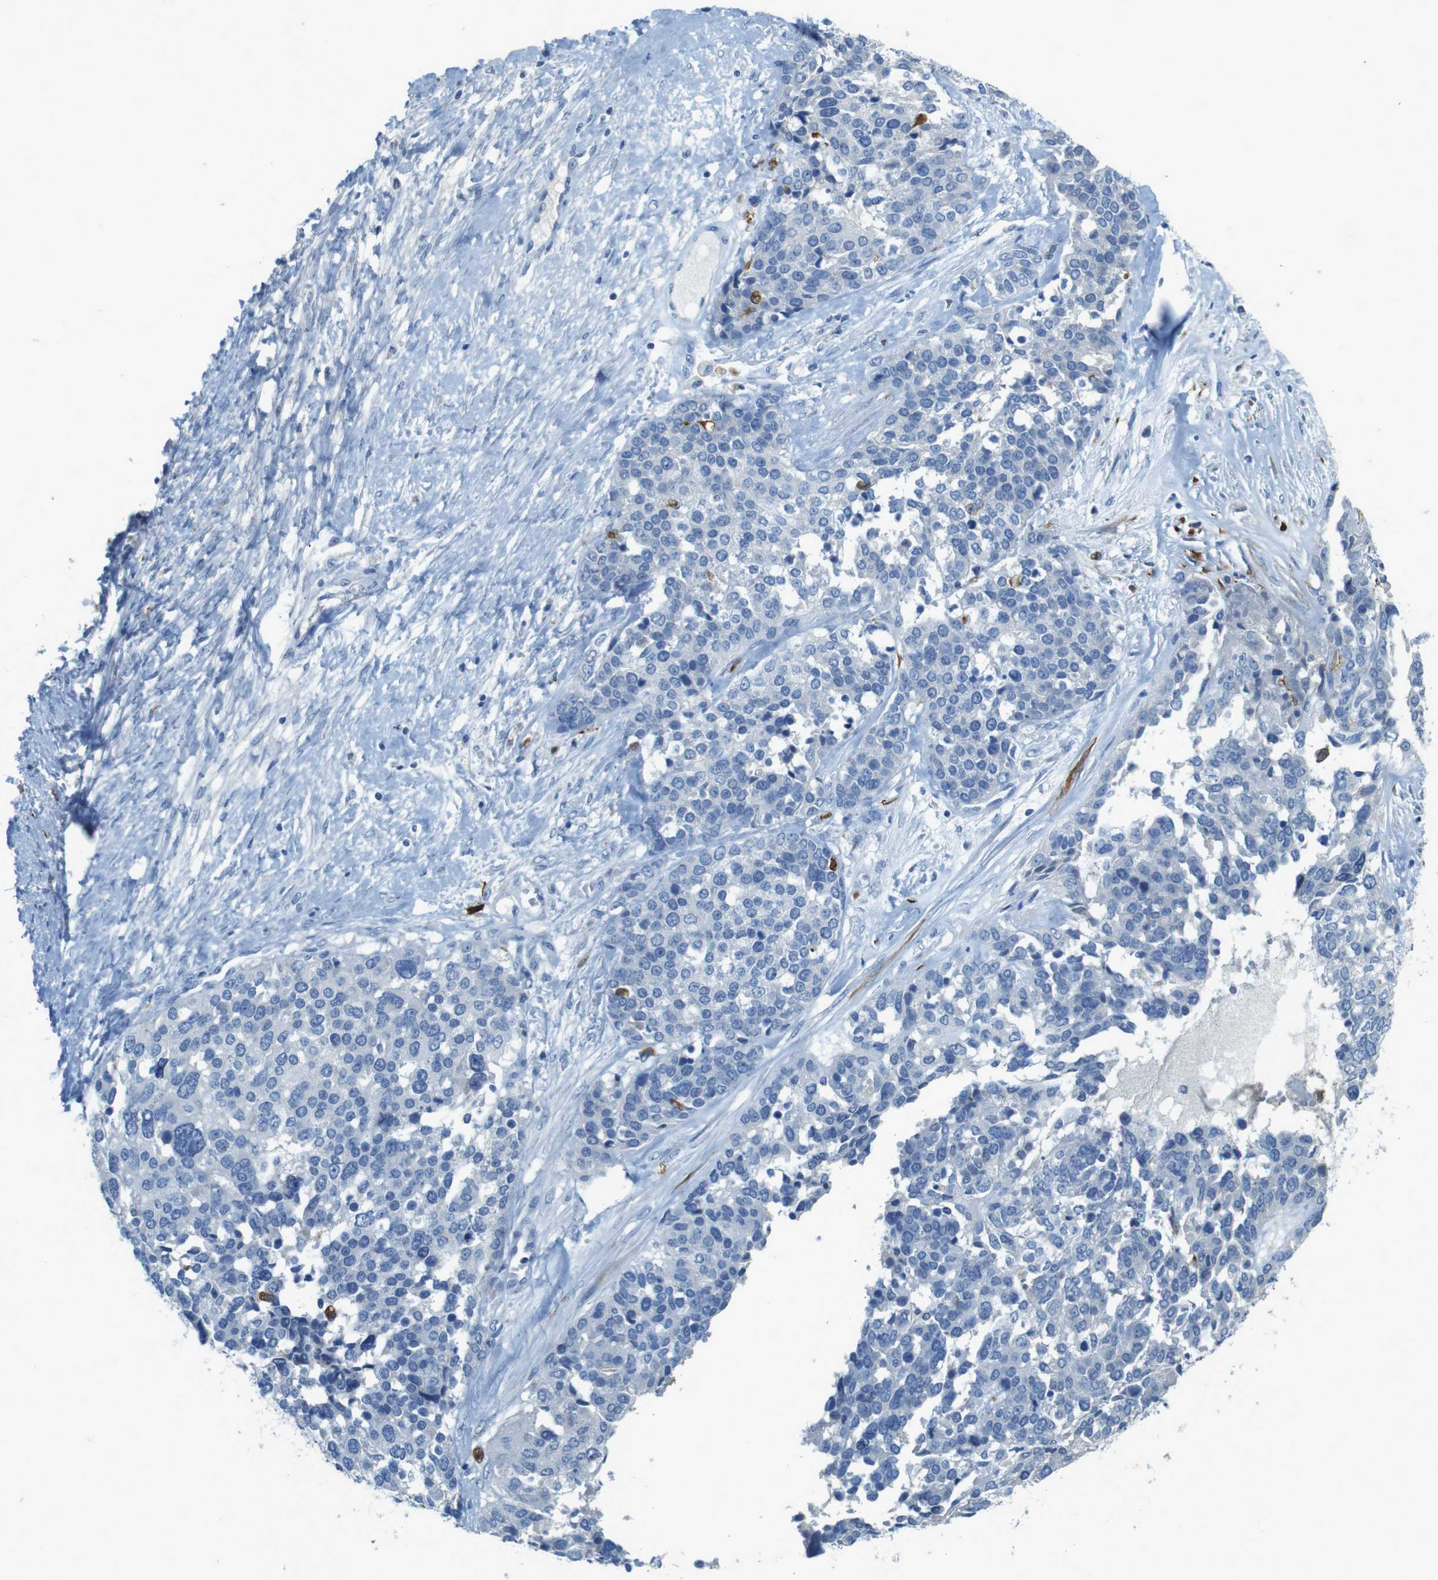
{"staining": {"intensity": "negative", "quantity": "none", "location": "none"}, "tissue": "ovarian cancer", "cell_type": "Tumor cells", "image_type": "cancer", "snomed": [{"axis": "morphology", "description": "Cystadenocarcinoma, serous, NOS"}, {"axis": "topography", "description": "Ovary"}], "caption": "IHC of ovarian cancer (serous cystadenocarcinoma) exhibits no positivity in tumor cells. (Stains: DAB IHC with hematoxylin counter stain, Microscopy: brightfield microscopy at high magnification).", "gene": "CD320", "patient": {"sex": "female", "age": 44}}